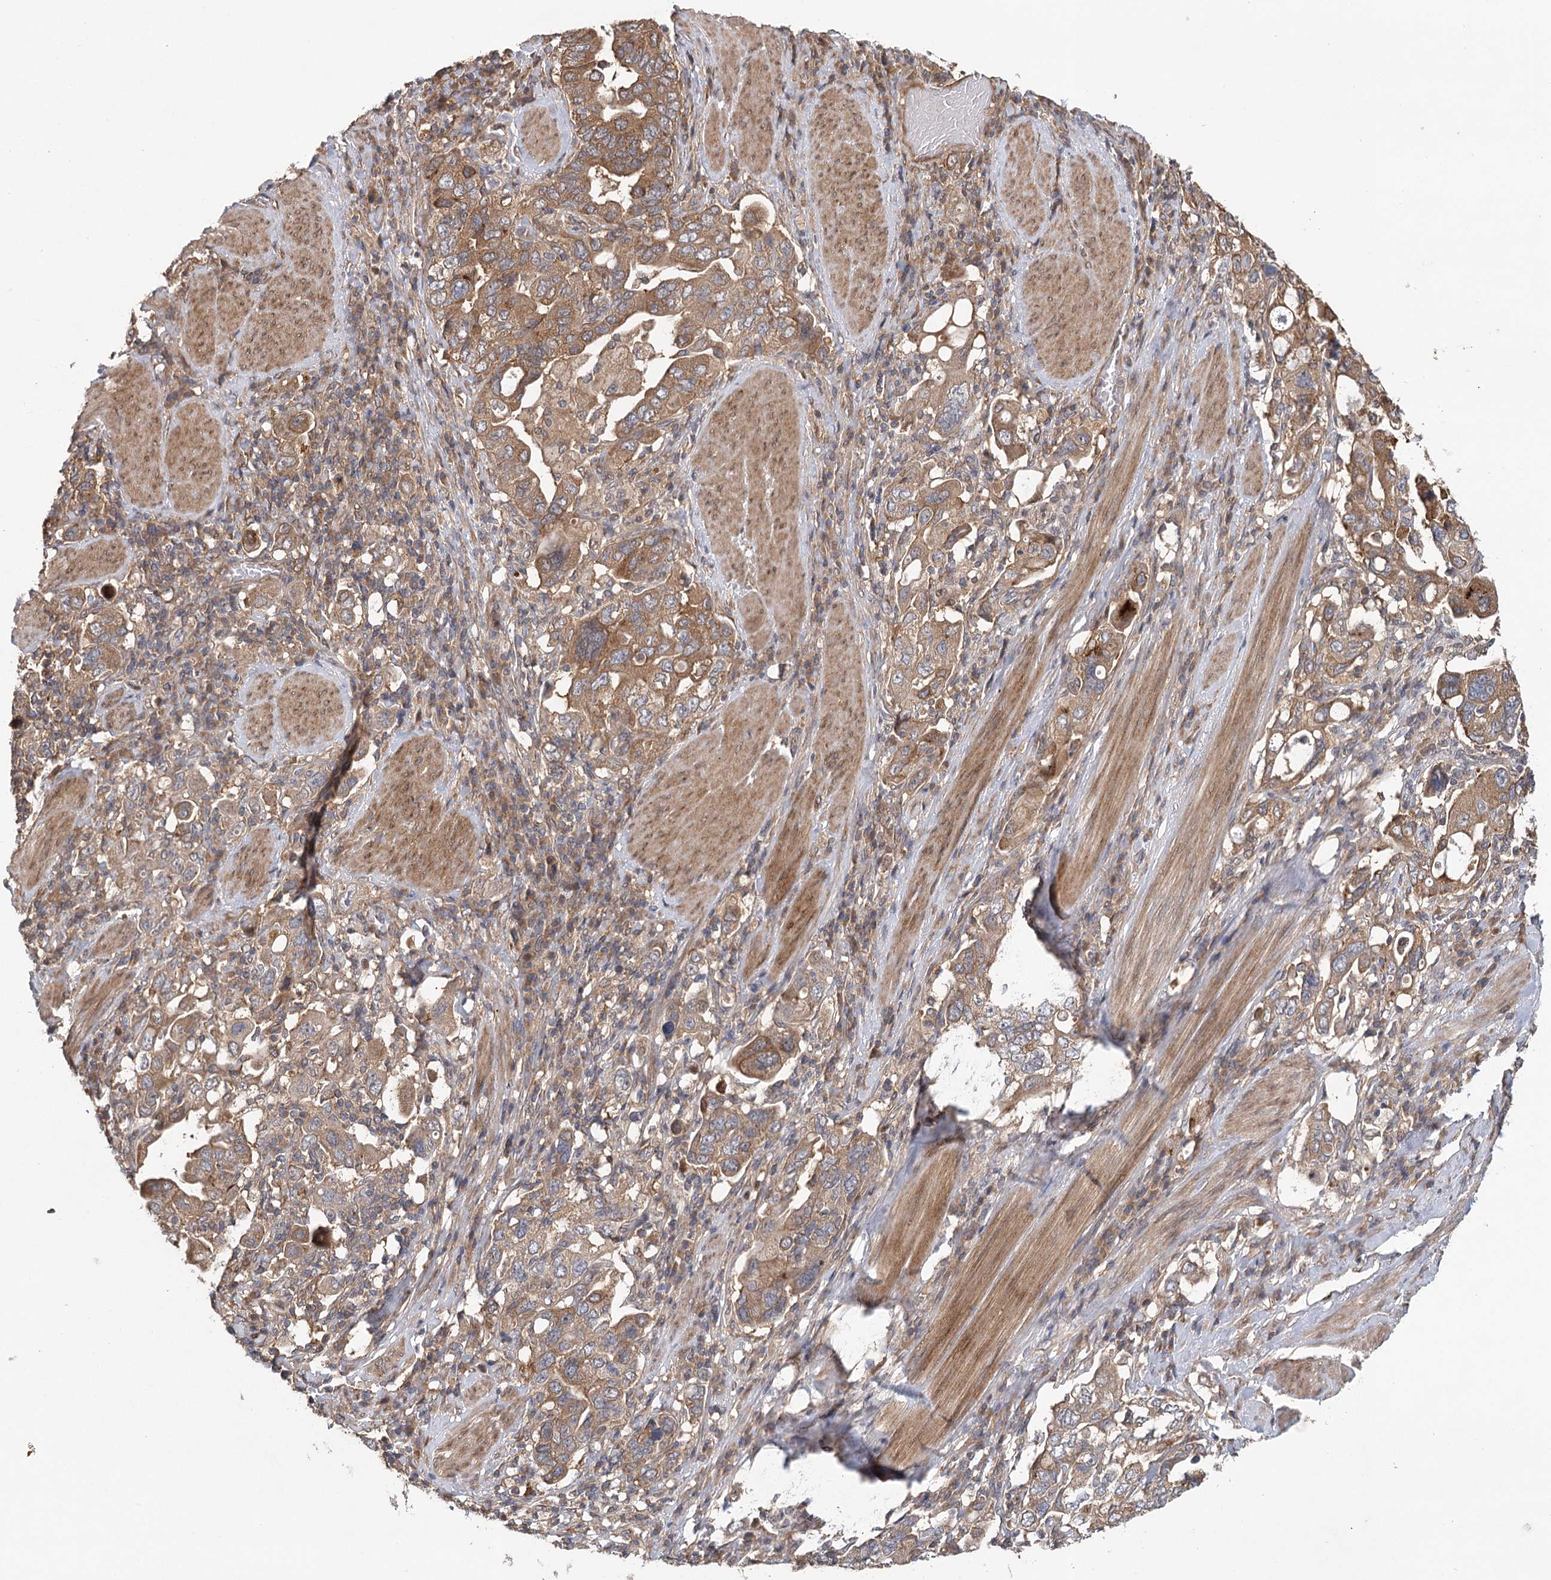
{"staining": {"intensity": "moderate", "quantity": ">75%", "location": "cytoplasmic/membranous"}, "tissue": "stomach cancer", "cell_type": "Tumor cells", "image_type": "cancer", "snomed": [{"axis": "morphology", "description": "Adenocarcinoma, NOS"}, {"axis": "topography", "description": "Stomach, upper"}], "caption": "Human stomach adenocarcinoma stained with a protein marker reveals moderate staining in tumor cells.", "gene": "LSS", "patient": {"sex": "male", "age": 62}}